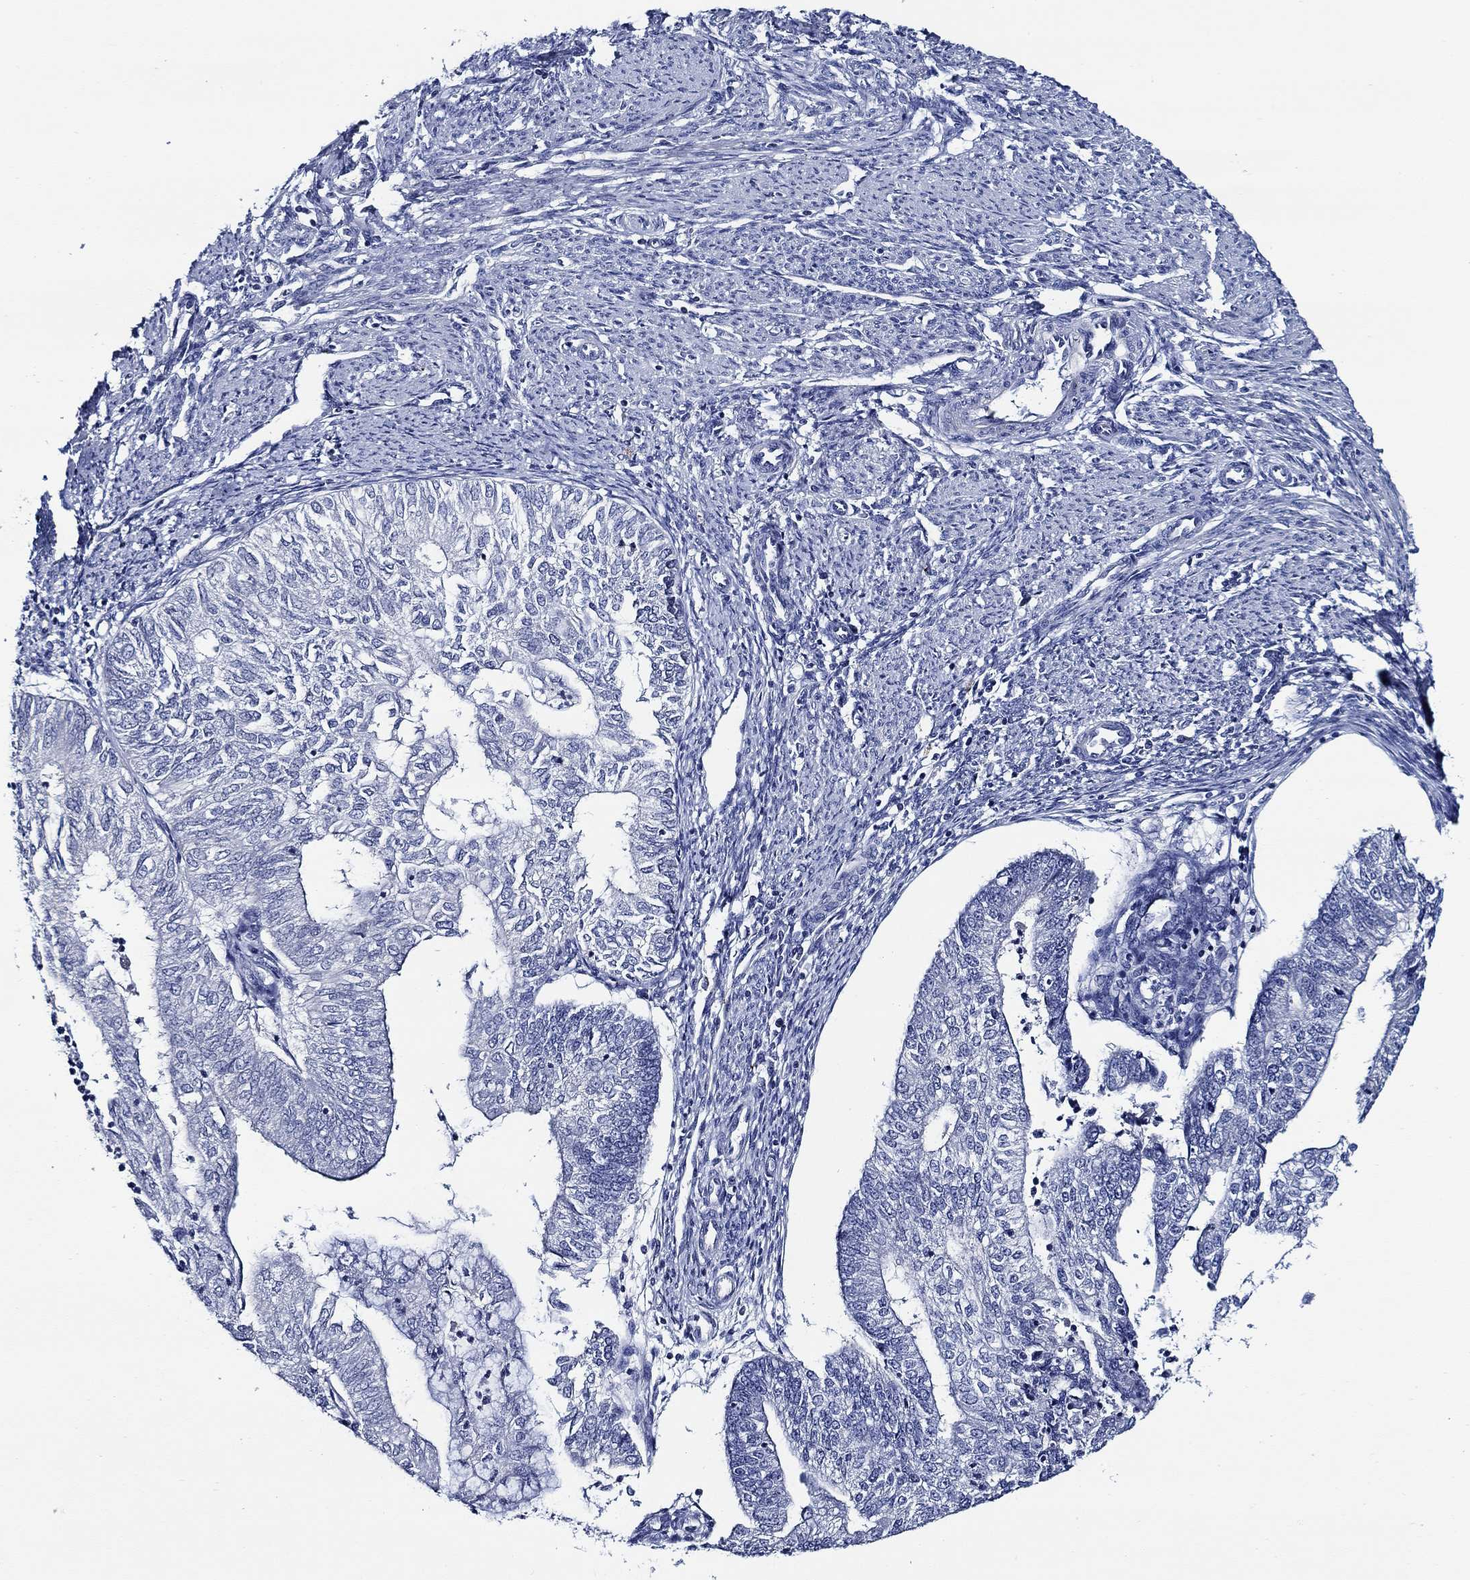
{"staining": {"intensity": "negative", "quantity": "none", "location": "none"}, "tissue": "endometrial cancer", "cell_type": "Tumor cells", "image_type": "cancer", "snomed": [{"axis": "morphology", "description": "Adenocarcinoma, NOS"}, {"axis": "topography", "description": "Endometrium"}], "caption": "The photomicrograph displays no significant staining in tumor cells of endometrial cancer.", "gene": "ALOX12", "patient": {"sex": "female", "age": 59}}